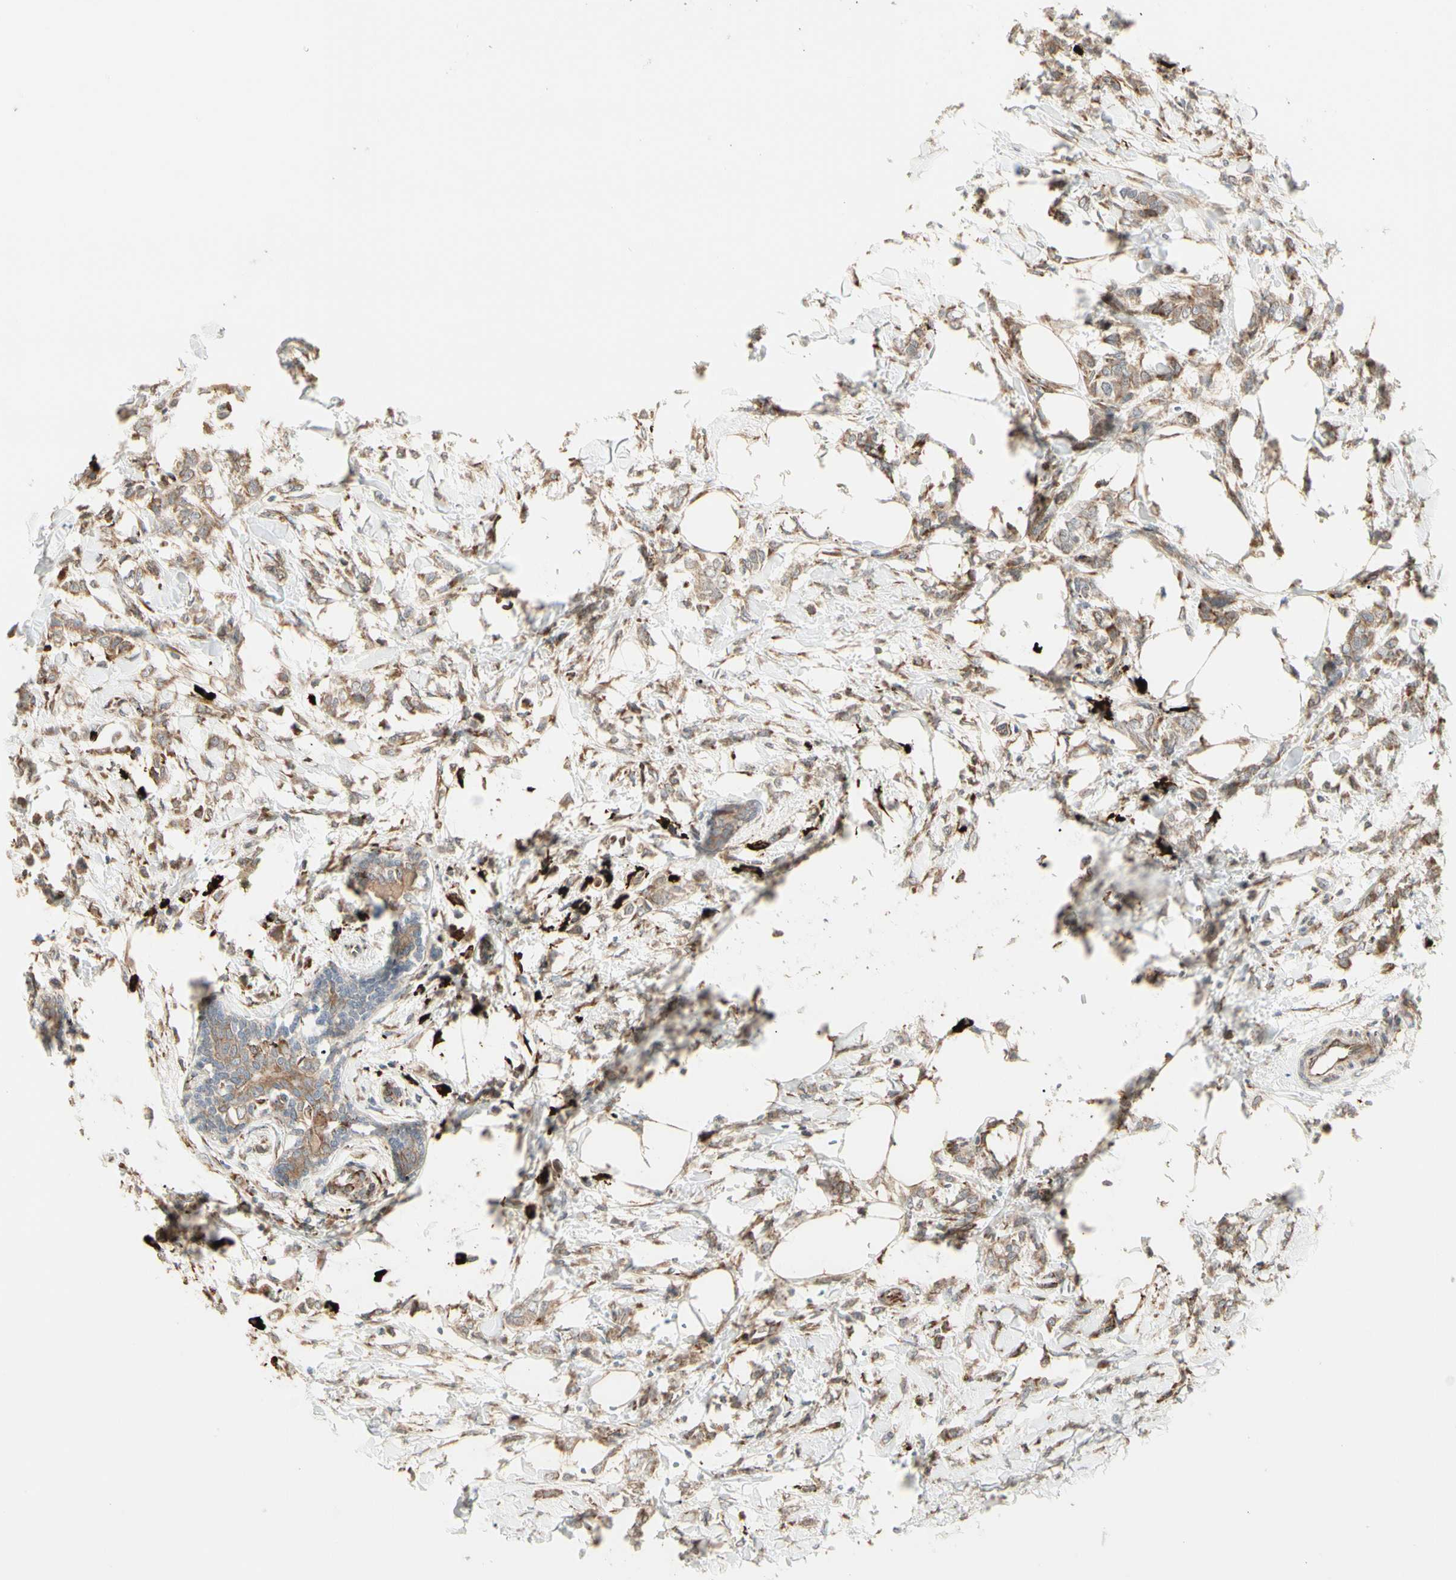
{"staining": {"intensity": "moderate", "quantity": ">75%", "location": "cytoplasmic/membranous"}, "tissue": "breast cancer", "cell_type": "Tumor cells", "image_type": "cancer", "snomed": [{"axis": "morphology", "description": "Lobular carcinoma, in situ"}, {"axis": "morphology", "description": "Lobular carcinoma"}, {"axis": "topography", "description": "Breast"}], "caption": "Breast cancer stained with IHC exhibits moderate cytoplasmic/membranous positivity in about >75% of tumor cells.", "gene": "HSP90B1", "patient": {"sex": "female", "age": 41}}